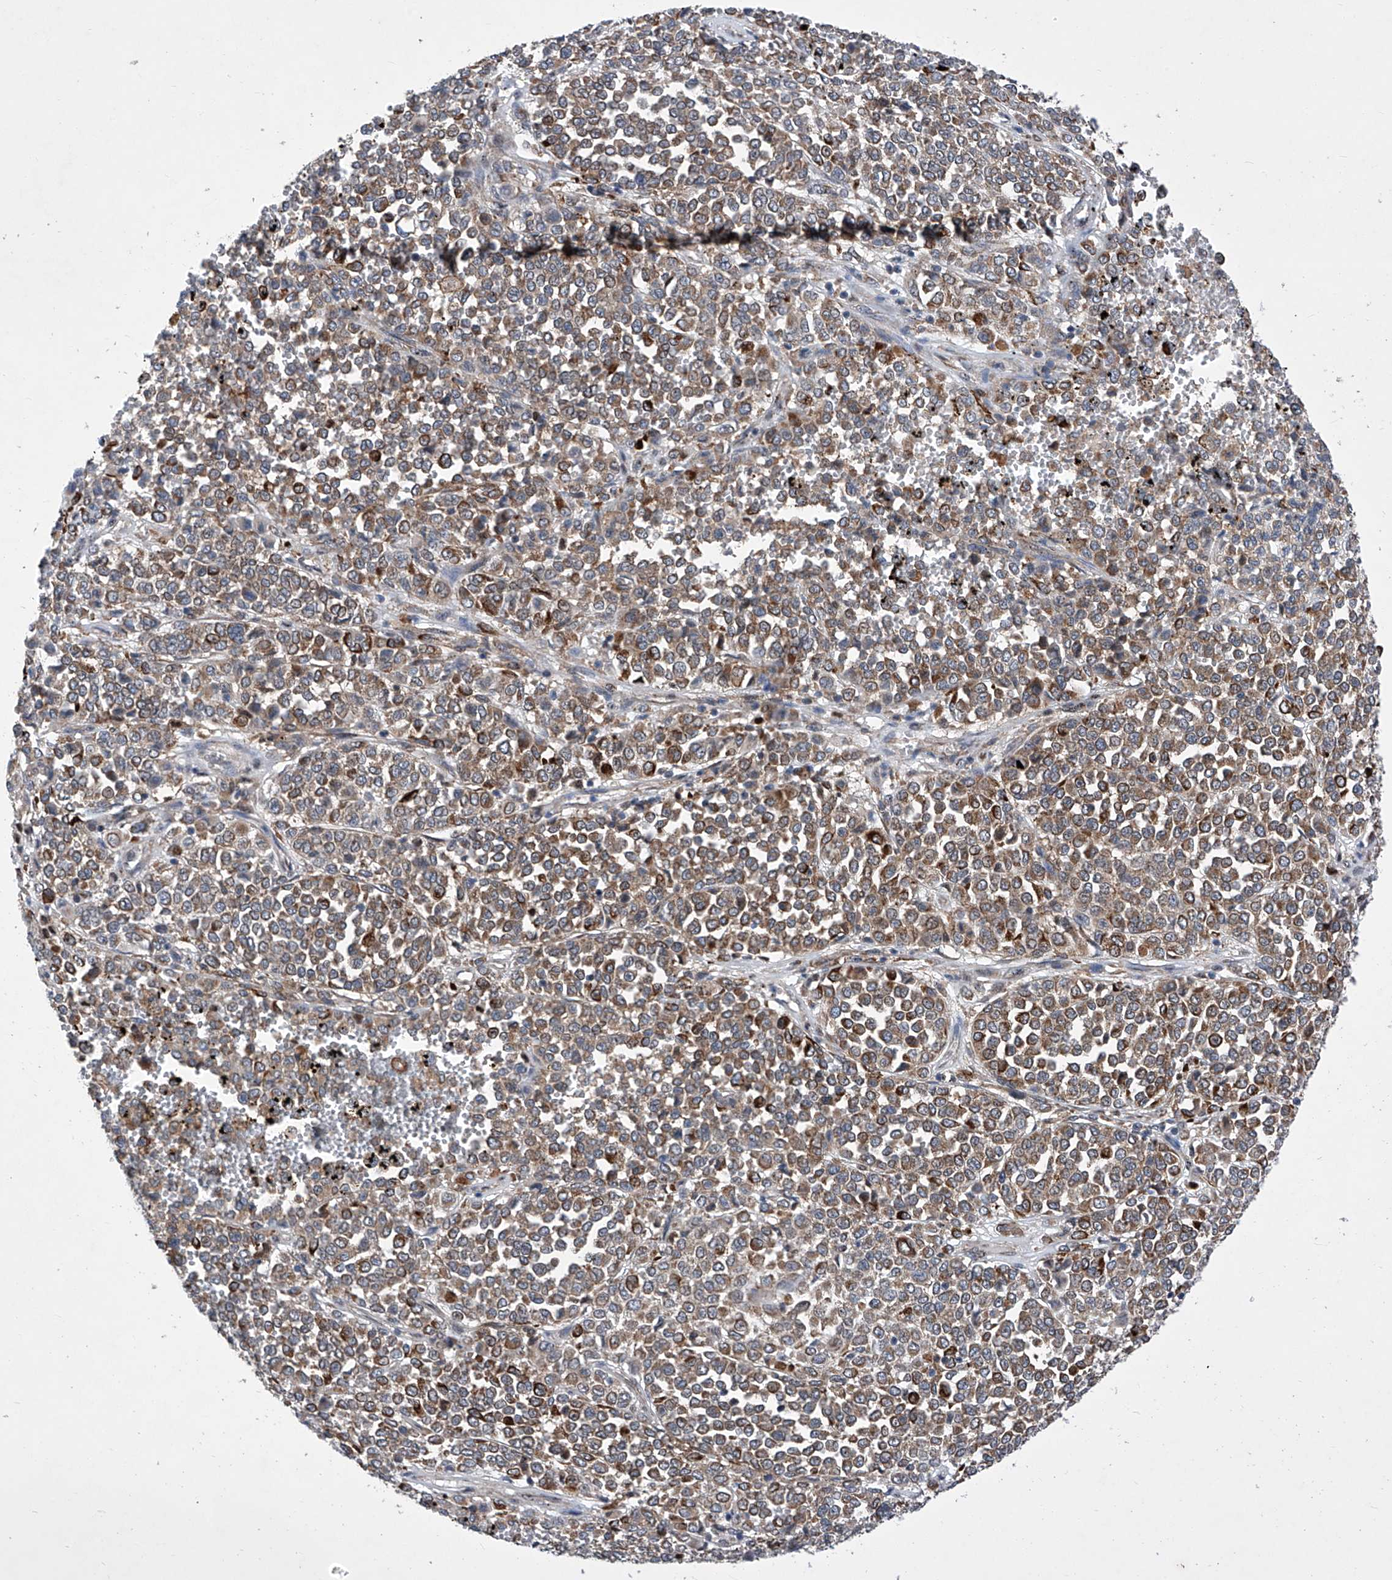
{"staining": {"intensity": "moderate", "quantity": ">75%", "location": "cytoplasmic/membranous"}, "tissue": "melanoma", "cell_type": "Tumor cells", "image_type": "cancer", "snomed": [{"axis": "morphology", "description": "Malignant melanoma, Metastatic site"}, {"axis": "topography", "description": "Pancreas"}], "caption": "Immunohistochemical staining of human malignant melanoma (metastatic site) exhibits moderate cytoplasmic/membranous protein staining in approximately >75% of tumor cells. Immunohistochemistry stains the protein in brown and the nuclei are stained blue.", "gene": "KTI12", "patient": {"sex": "female", "age": 30}}